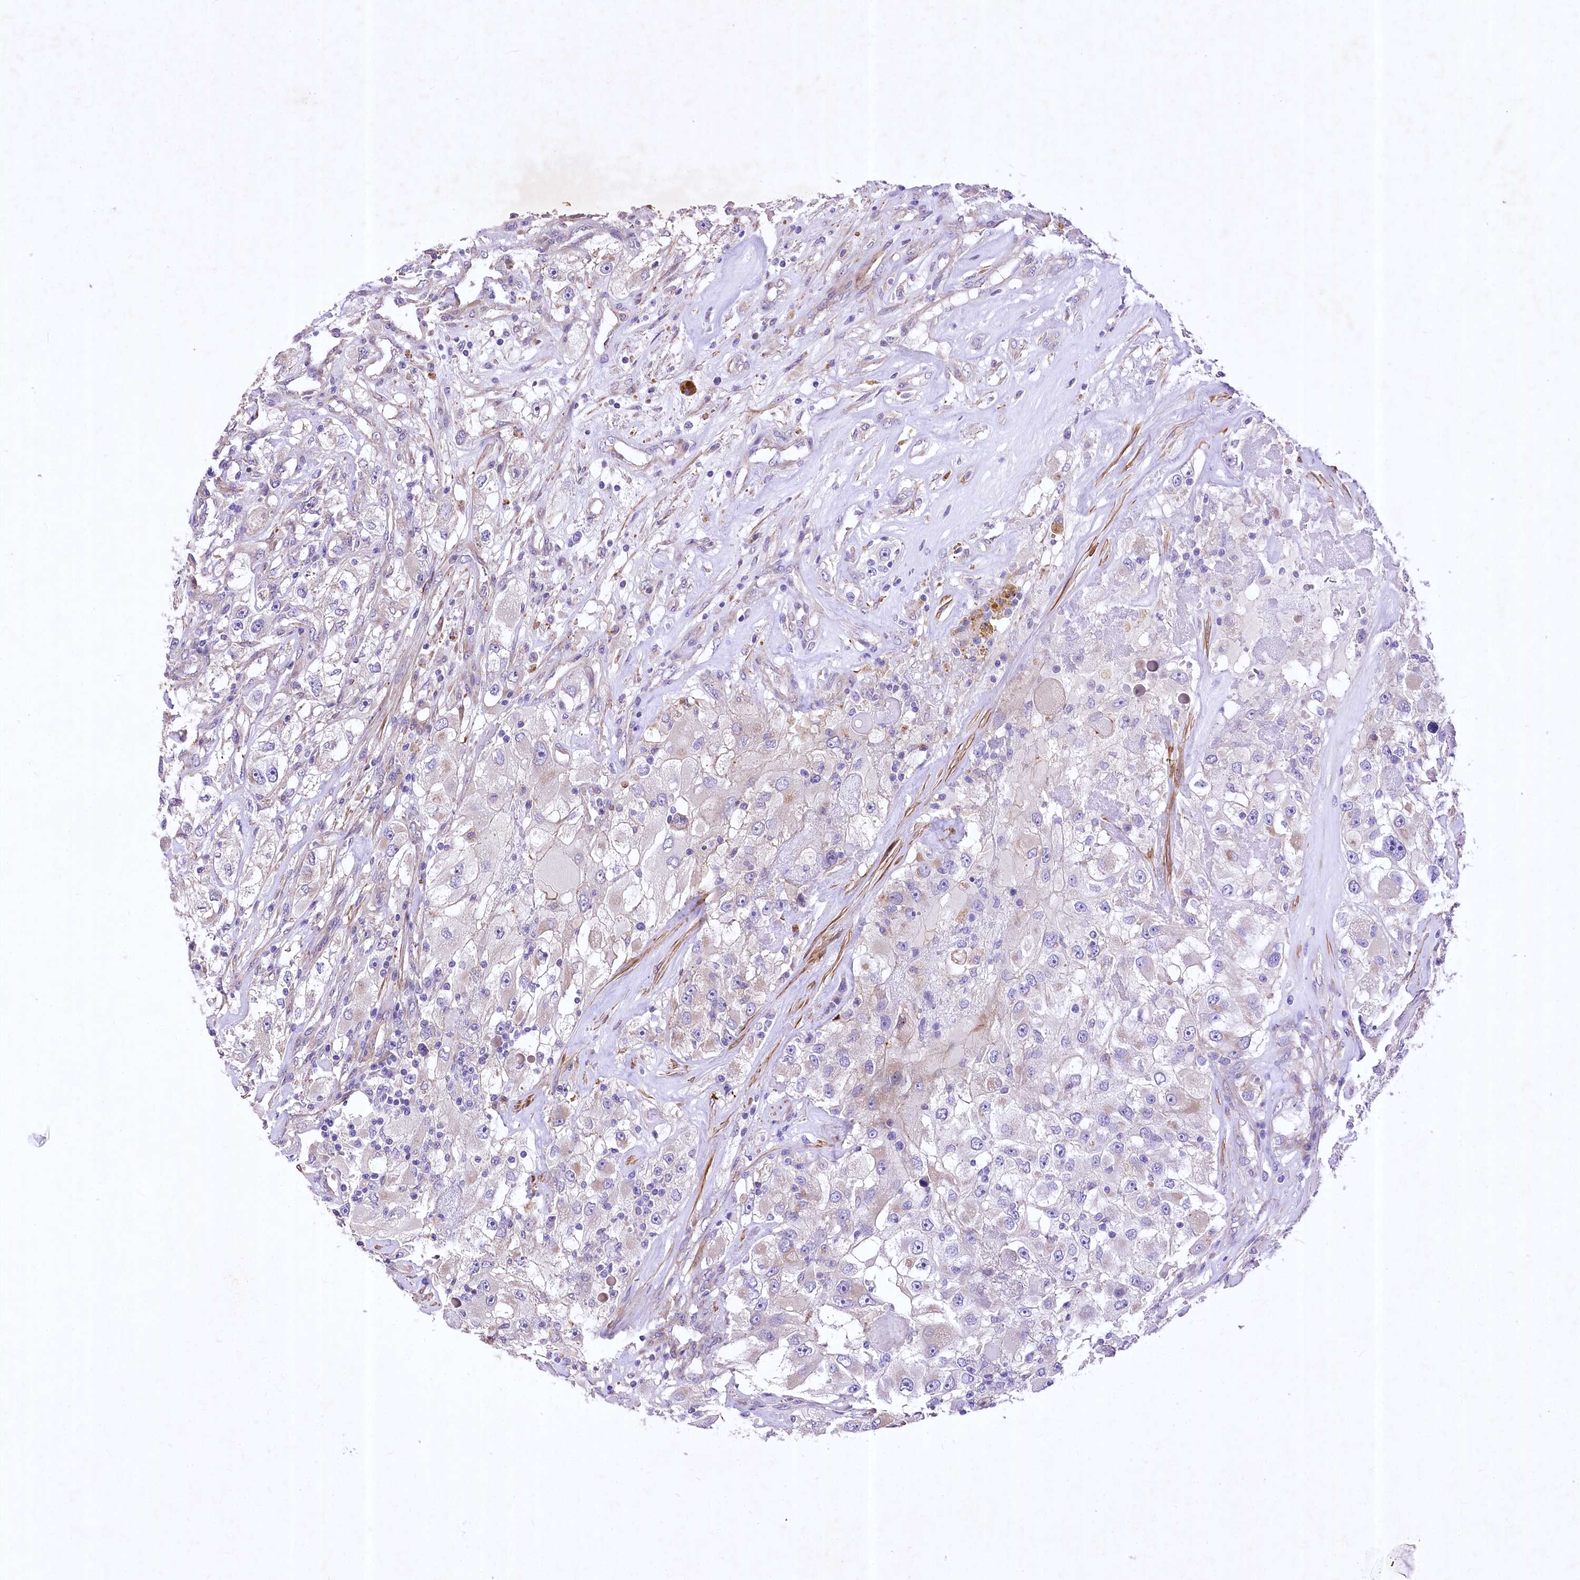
{"staining": {"intensity": "negative", "quantity": "none", "location": "none"}, "tissue": "renal cancer", "cell_type": "Tumor cells", "image_type": "cancer", "snomed": [{"axis": "morphology", "description": "Adenocarcinoma, NOS"}, {"axis": "topography", "description": "Kidney"}], "caption": "A histopathology image of human adenocarcinoma (renal) is negative for staining in tumor cells.", "gene": "RDH16", "patient": {"sex": "female", "age": 52}}